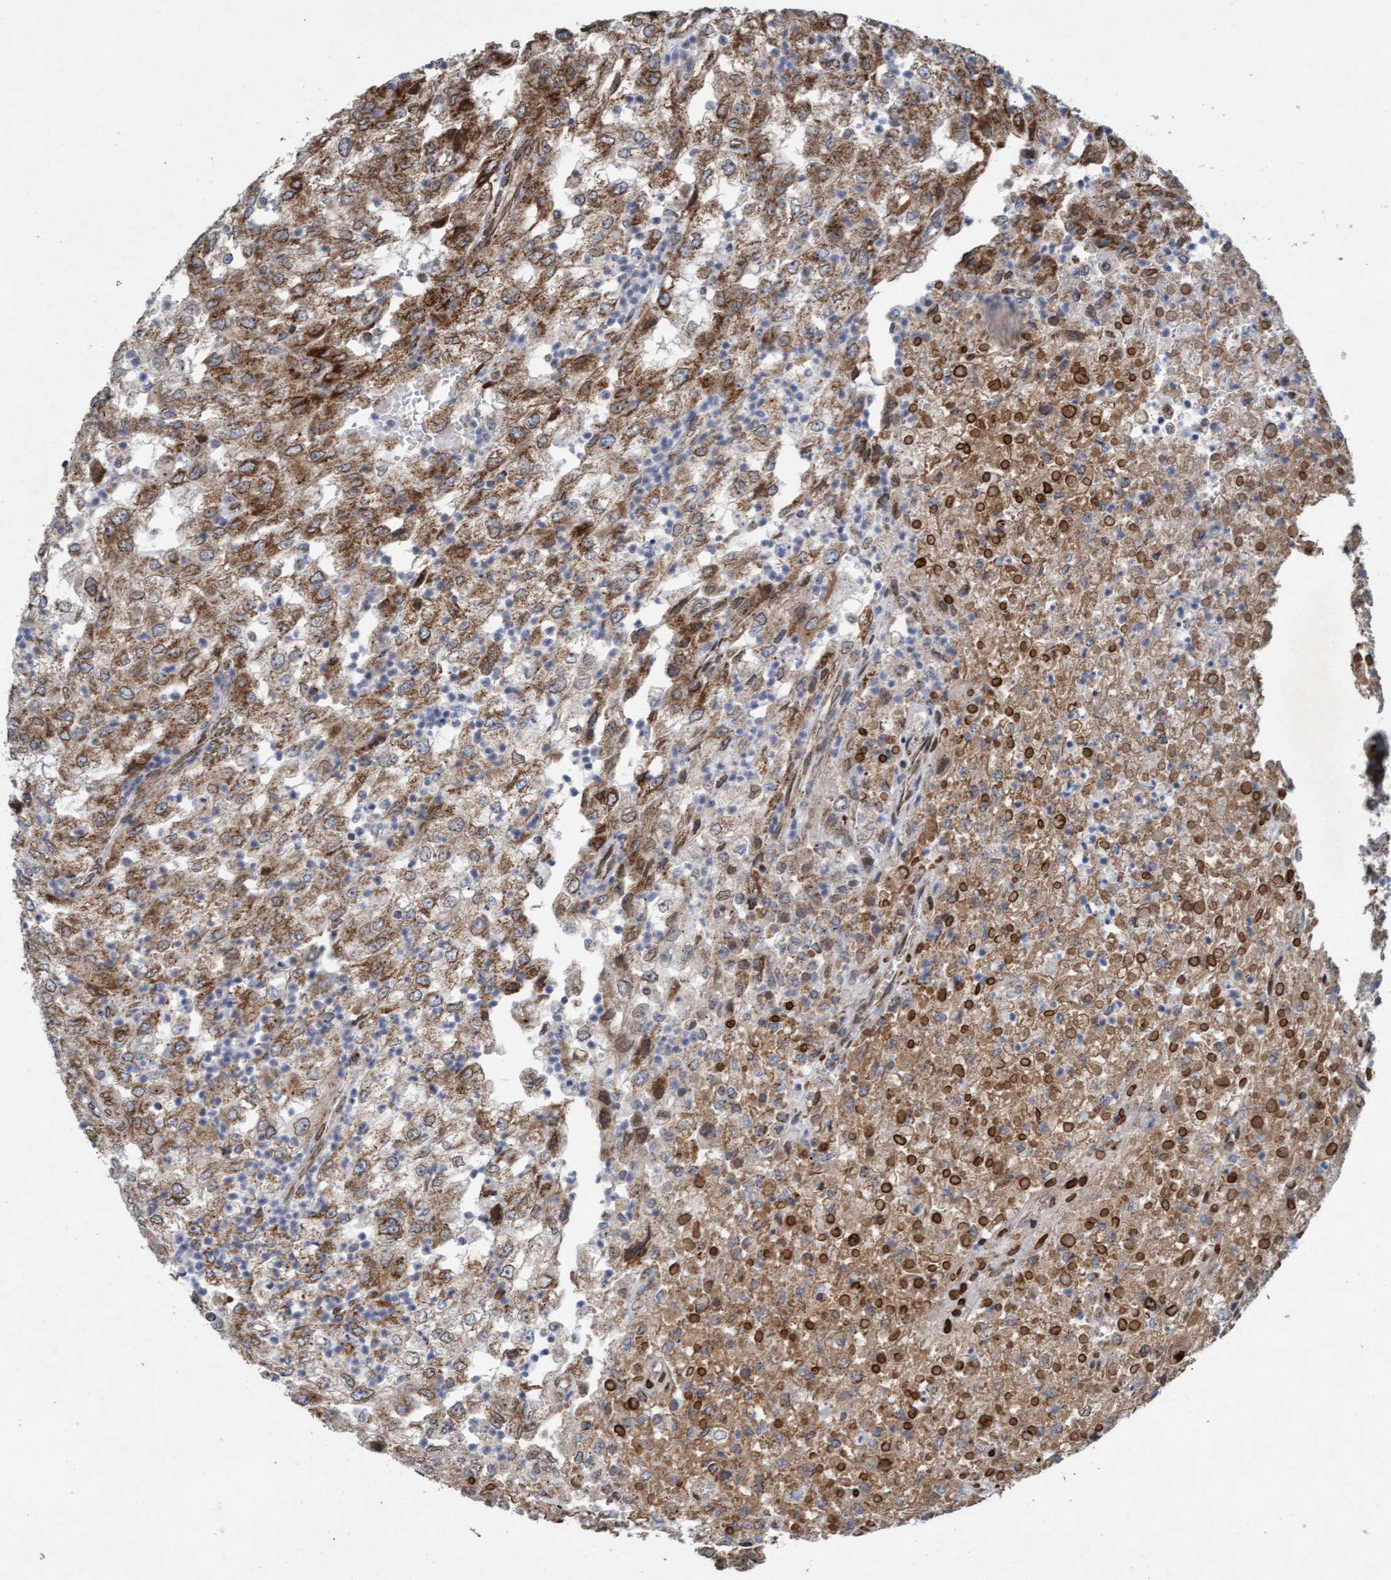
{"staining": {"intensity": "moderate", "quantity": ">75%", "location": "cytoplasmic/membranous"}, "tissue": "renal cancer", "cell_type": "Tumor cells", "image_type": "cancer", "snomed": [{"axis": "morphology", "description": "Adenocarcinoma, NOS"}, {"axis": "topography", "description": "Kidney"}], "caption": "High-magnification brightfield microscopy of renal adenocarcinoma stained with DAB (3,3'-diaminobenzidine) (brown) and counterstained with hematoxylin (blue). tumor cells exhibit moderate cytoplasmic/membranous expression is present in approximately>75% of cells.", "gene": "MRPS23", "patient": {"sex": "female", "age": 54}}